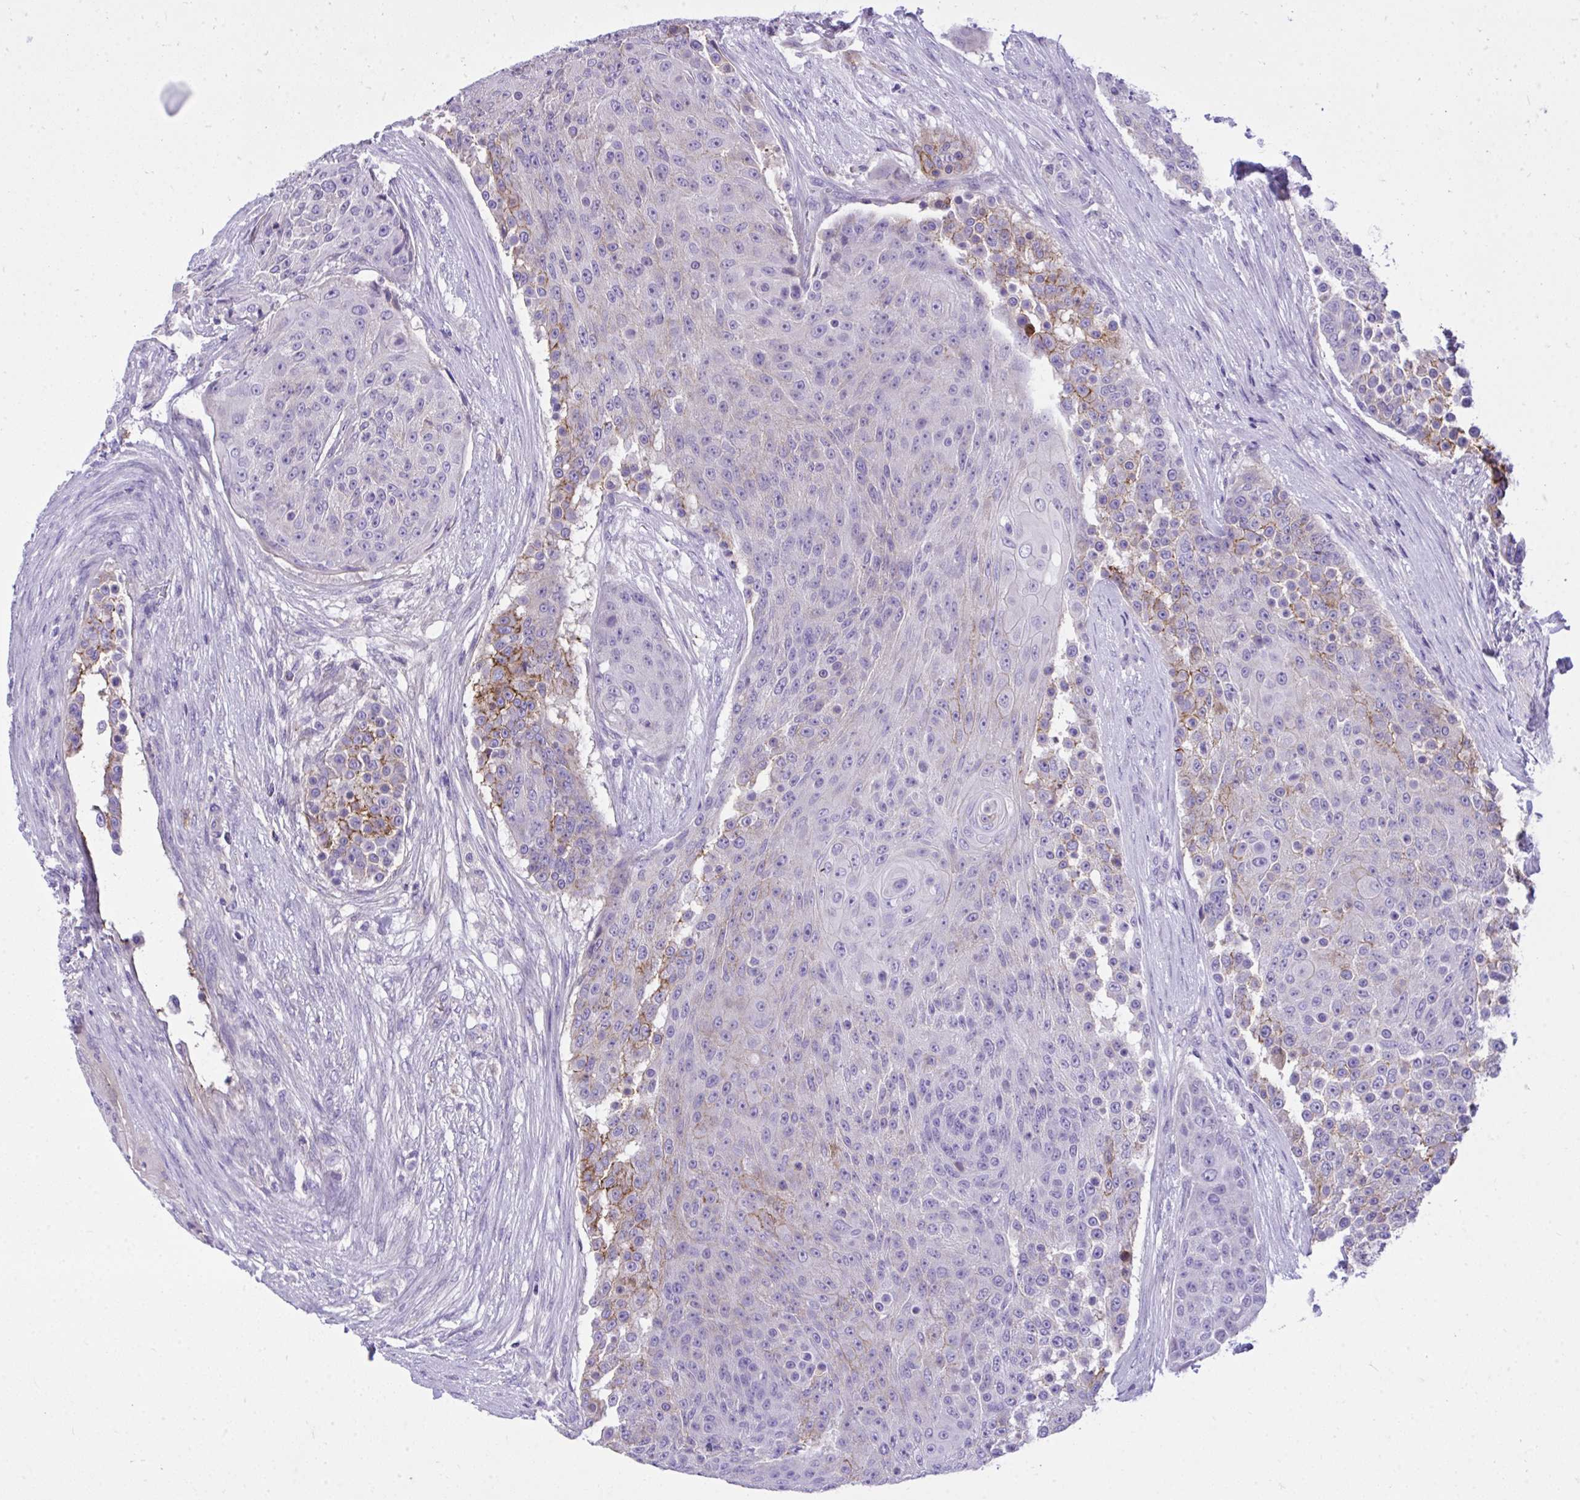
{"staining": {"intensity": "moderate", "quantity": "<25%", "location": "cytoplasmic/membranous"}, "tissue": "urothelial cancer", "cell_type": "Tumor cells", "image_type": "cancer", "snomed": [{"axis": "morphology", "description": "Urothelial carcinoma, High grade"}, {"axis": "topography", "description": "Urinary bladder"}], "caption": "A brown stain labels moderate cytoplasmic/membranous expression of a protein in urothelial carcinoma (high-grade) tumor cells.", "gene": "HRG", "patient": {"sex": "female", "age": 63}}